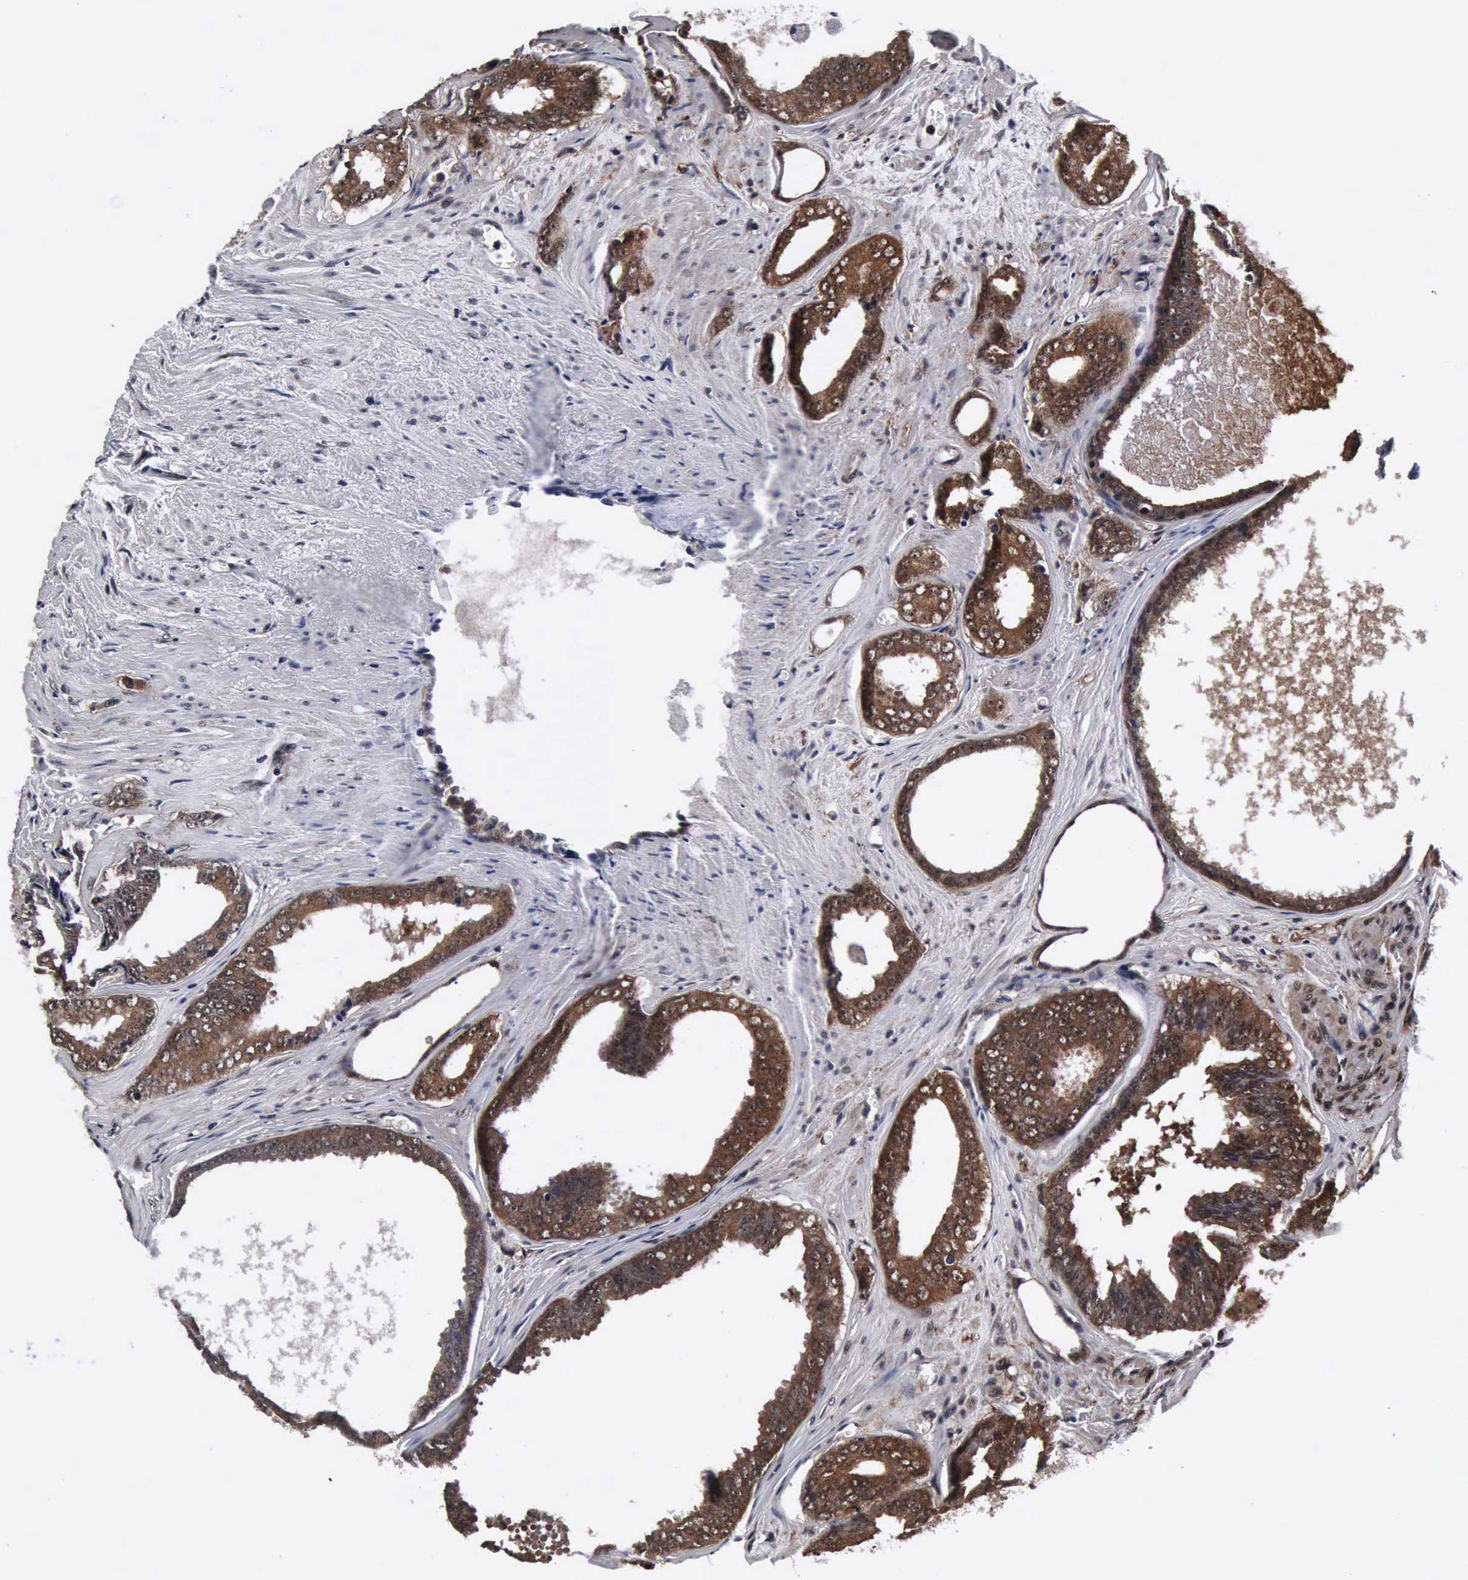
{"staining": {"intensity": "strong", "quantity": ">75%", "location": "cytoplasmic/membranous,nuclear"}, "tissue": "prostate cancer", "cell_type": "Tumor cells", "image_type": "cancer", "snomed": [{"axis": "morphology", "description": "Adenocarcinoma, Medium grade"}, {"axis": "topography", "description": "Prostate"}], "caption": "Protein staining shows strong cytoplasmic/membranous and nuclear positivity in approximately >75% of tumor cells in medium-grade adenocarcinoma (prostate).", "gene": "UBC", "patient": {"sex": "male", "age": 79}}